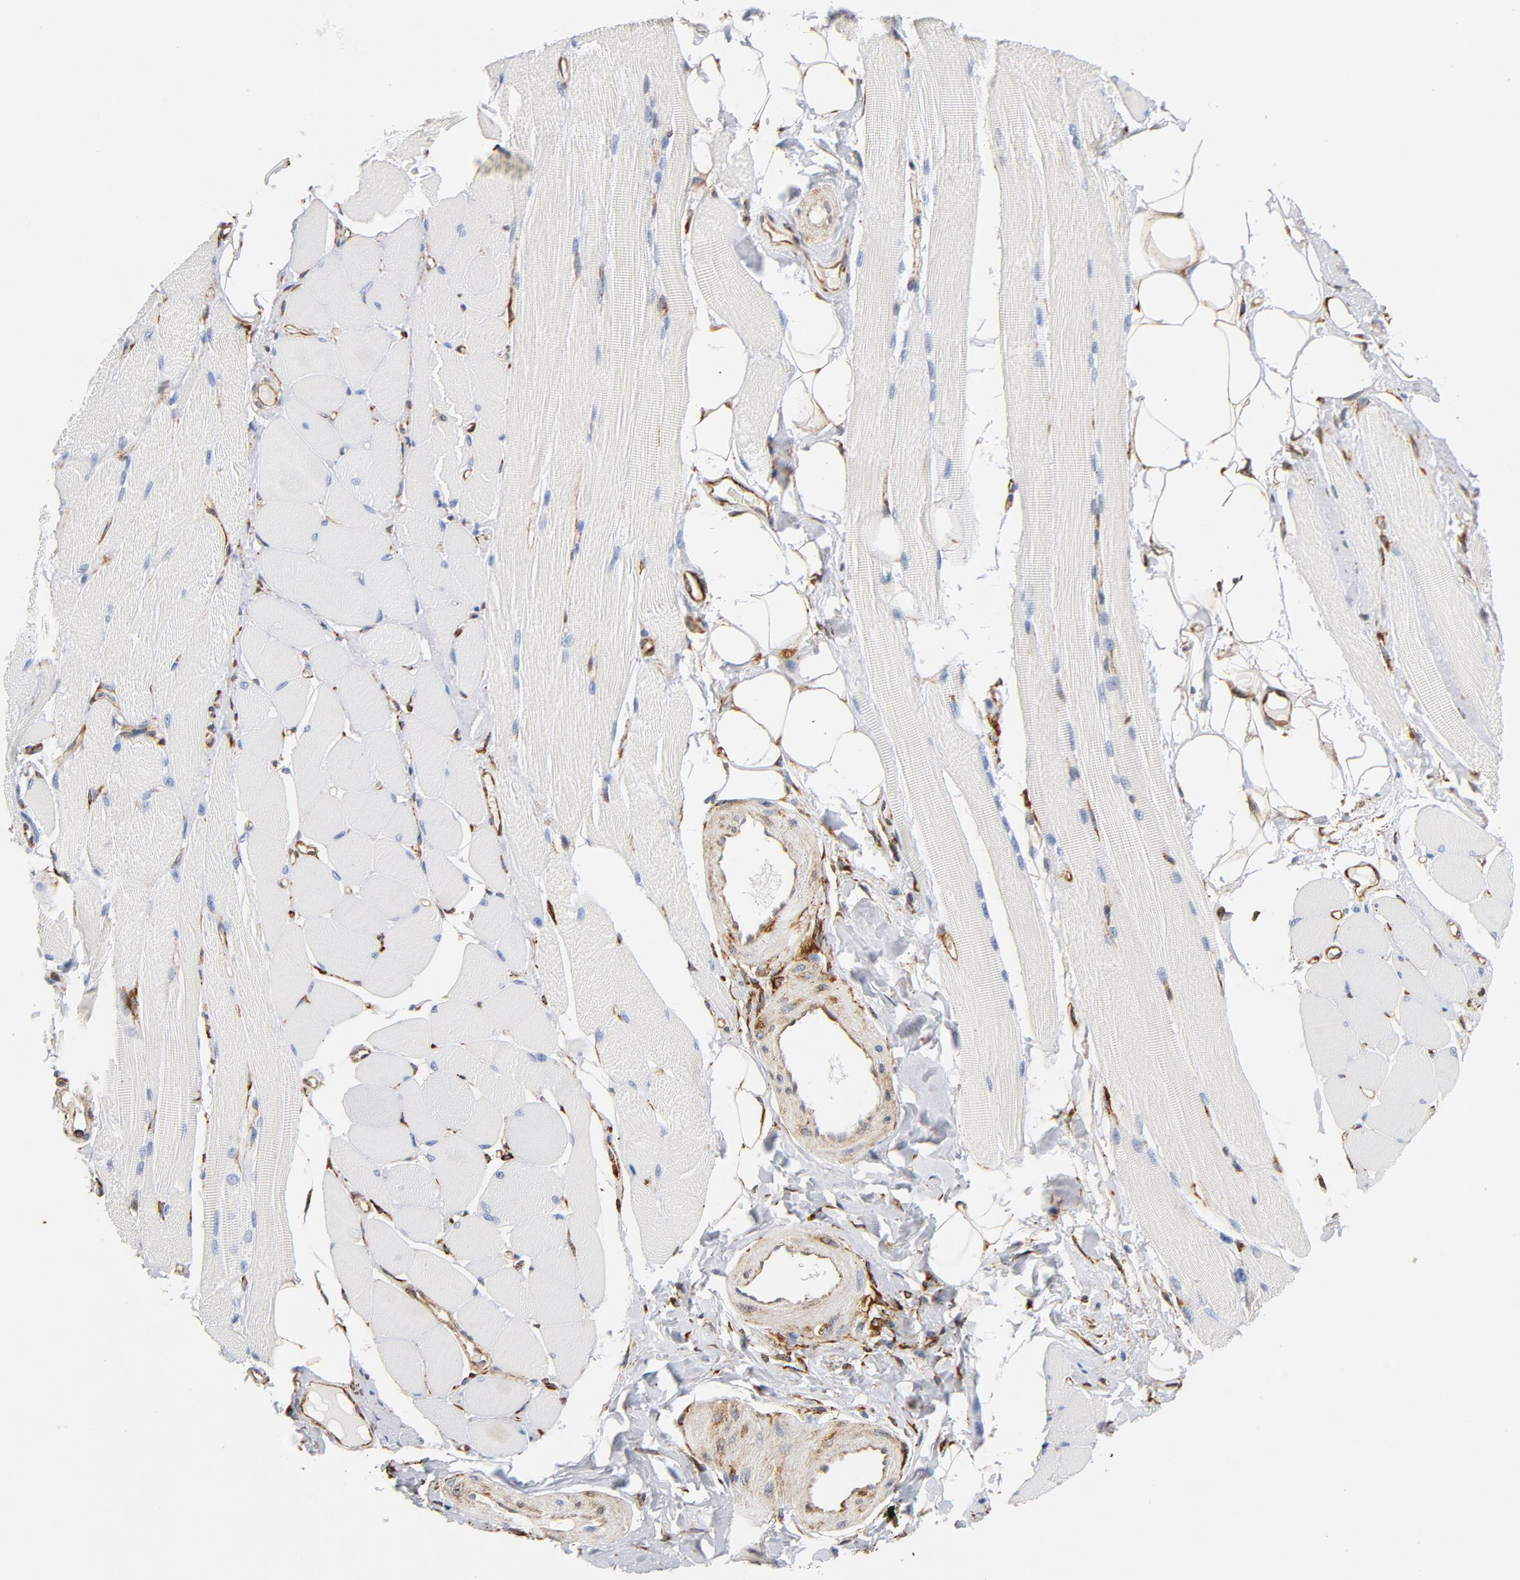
{"staining": {"intensity": "negative", "quantity": "none", "location": "none"}, "tissue": "skeletal muscle", "cell_type": "Myocytes", "image_type": "normal", "snomed": [{"axis": "morphology", "description": "Normal tissue, NOS"}, {"axis": "topography", "description": "Skeletal muscle"}, {"axis": "topography", "description": "Peripheral nerve tissue"}], "caption": "Immunohistochemistry histopathology image of benign skeletal muscle stained for a protein (brown), which reveals no positivity in myocytes.", "gene": "SERPINH1", "patient": {"sex": "female", "age": 84}}